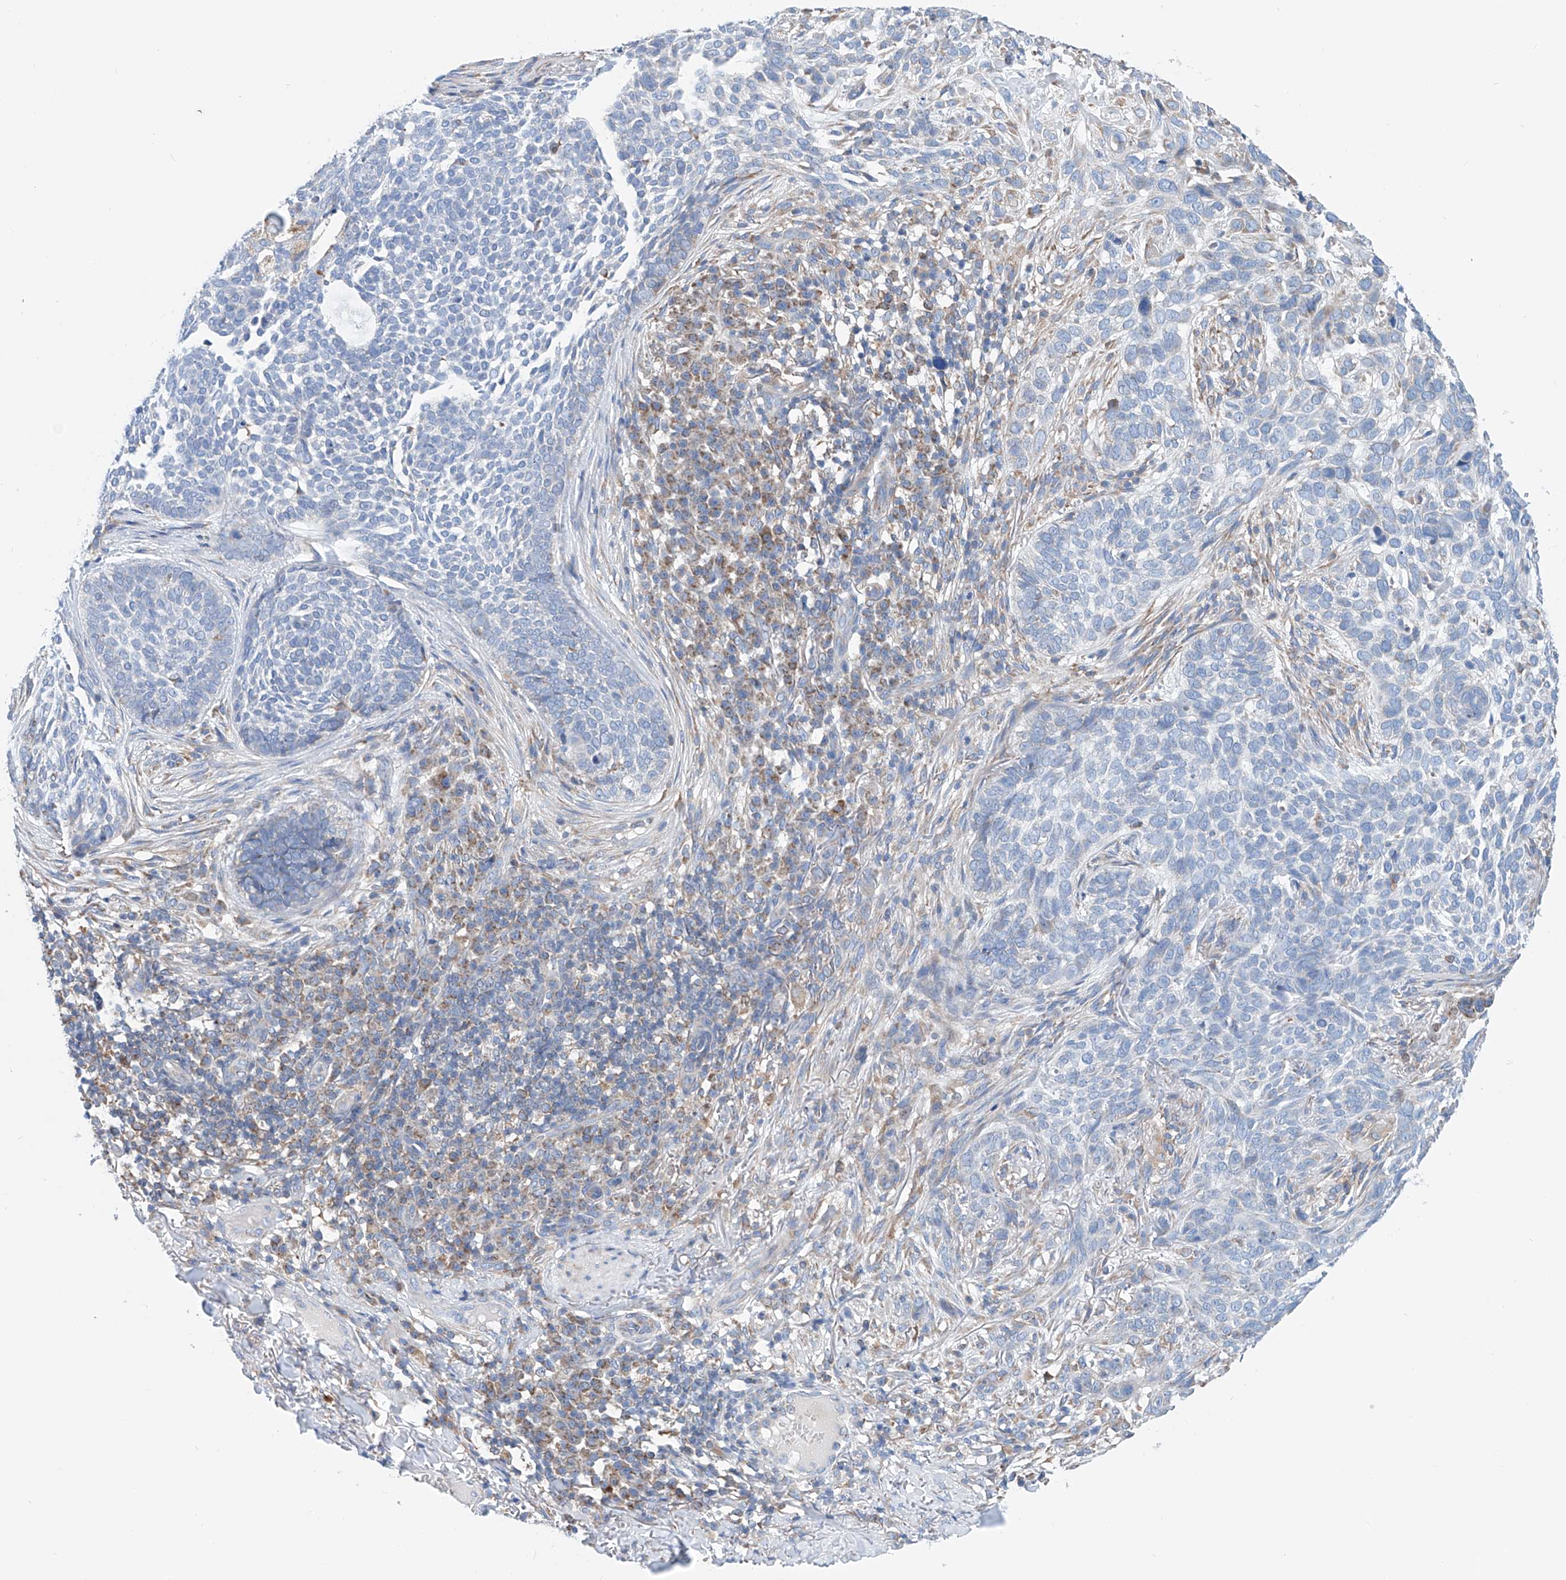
{"staining": {"intensity": "negative", "quantity": "none", "location": "none"}, "tissue": "skin cancer", "cell_type": "Tumor cells", "image_type": "cancer", "snomed": [{"axis": "morphology", "description": "Basal cell carcinoma"}, {"axis": "topography", "description": "Skin"}], "caption": "Basal cell carcinoma (skin) was stained to show a protein in brown. There is no significant expression in tumor cells.", "gene": "MAD2L1", "patient": {"sex": "female", "age": 64}}